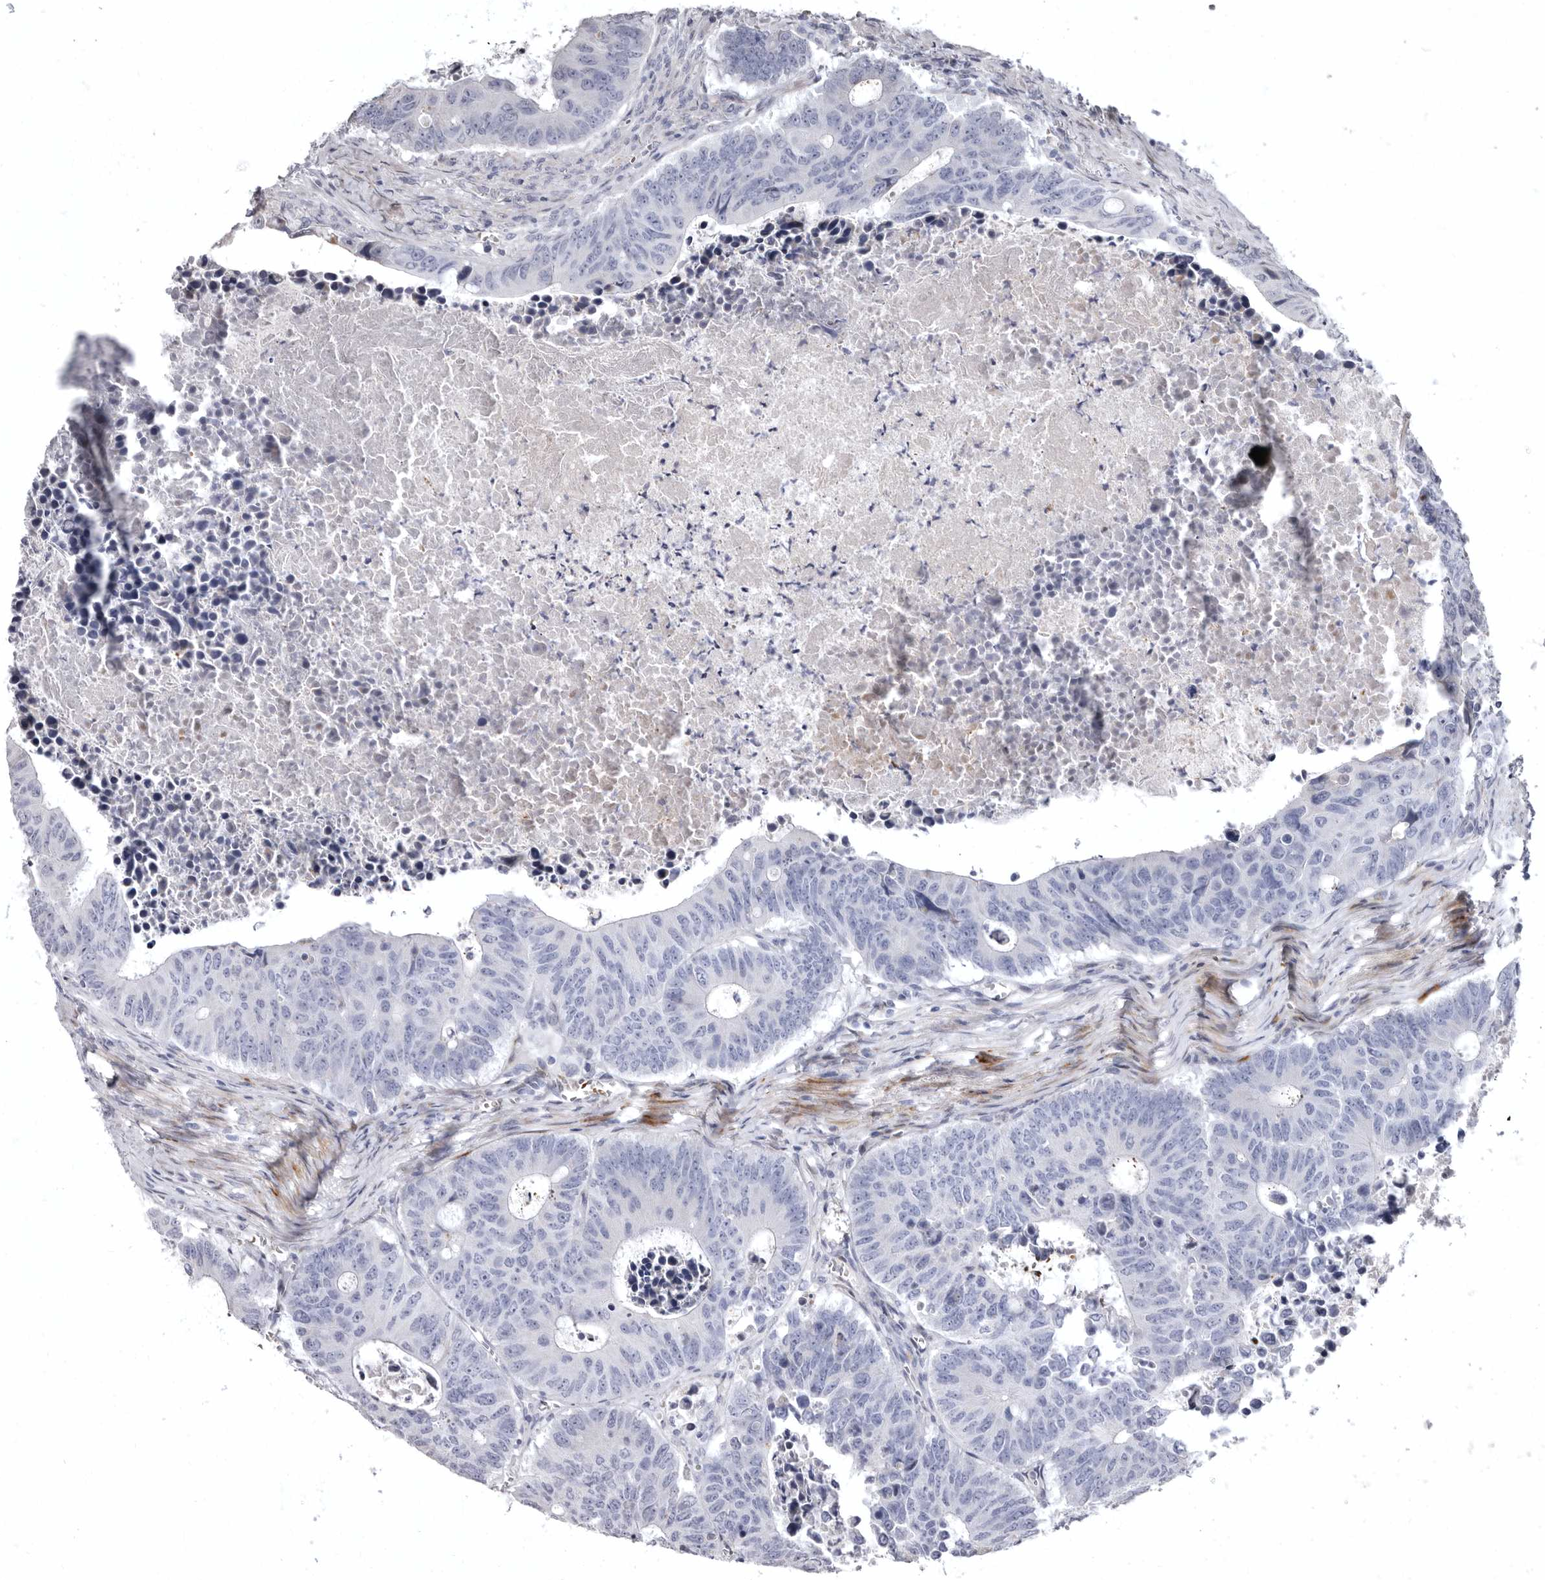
{"staining": {"intensity": "negative", "quantity": "none", "location": "none"}, "tissue": "colorectal cancer", "cell_type": "Tumor cells", "image_type": "cancer", "snomed": [{"axis": "morphology", "description": "Adenocarcinoma, NOS"}, {"axis": "topography", "description": "Colon"}], "caption": "The immunohistochemistry image has no significant positivity in tumor cells of colorectal cancer tissue.", "gene": "AIDA", "patient": {"sex": "male", "age": 87}}